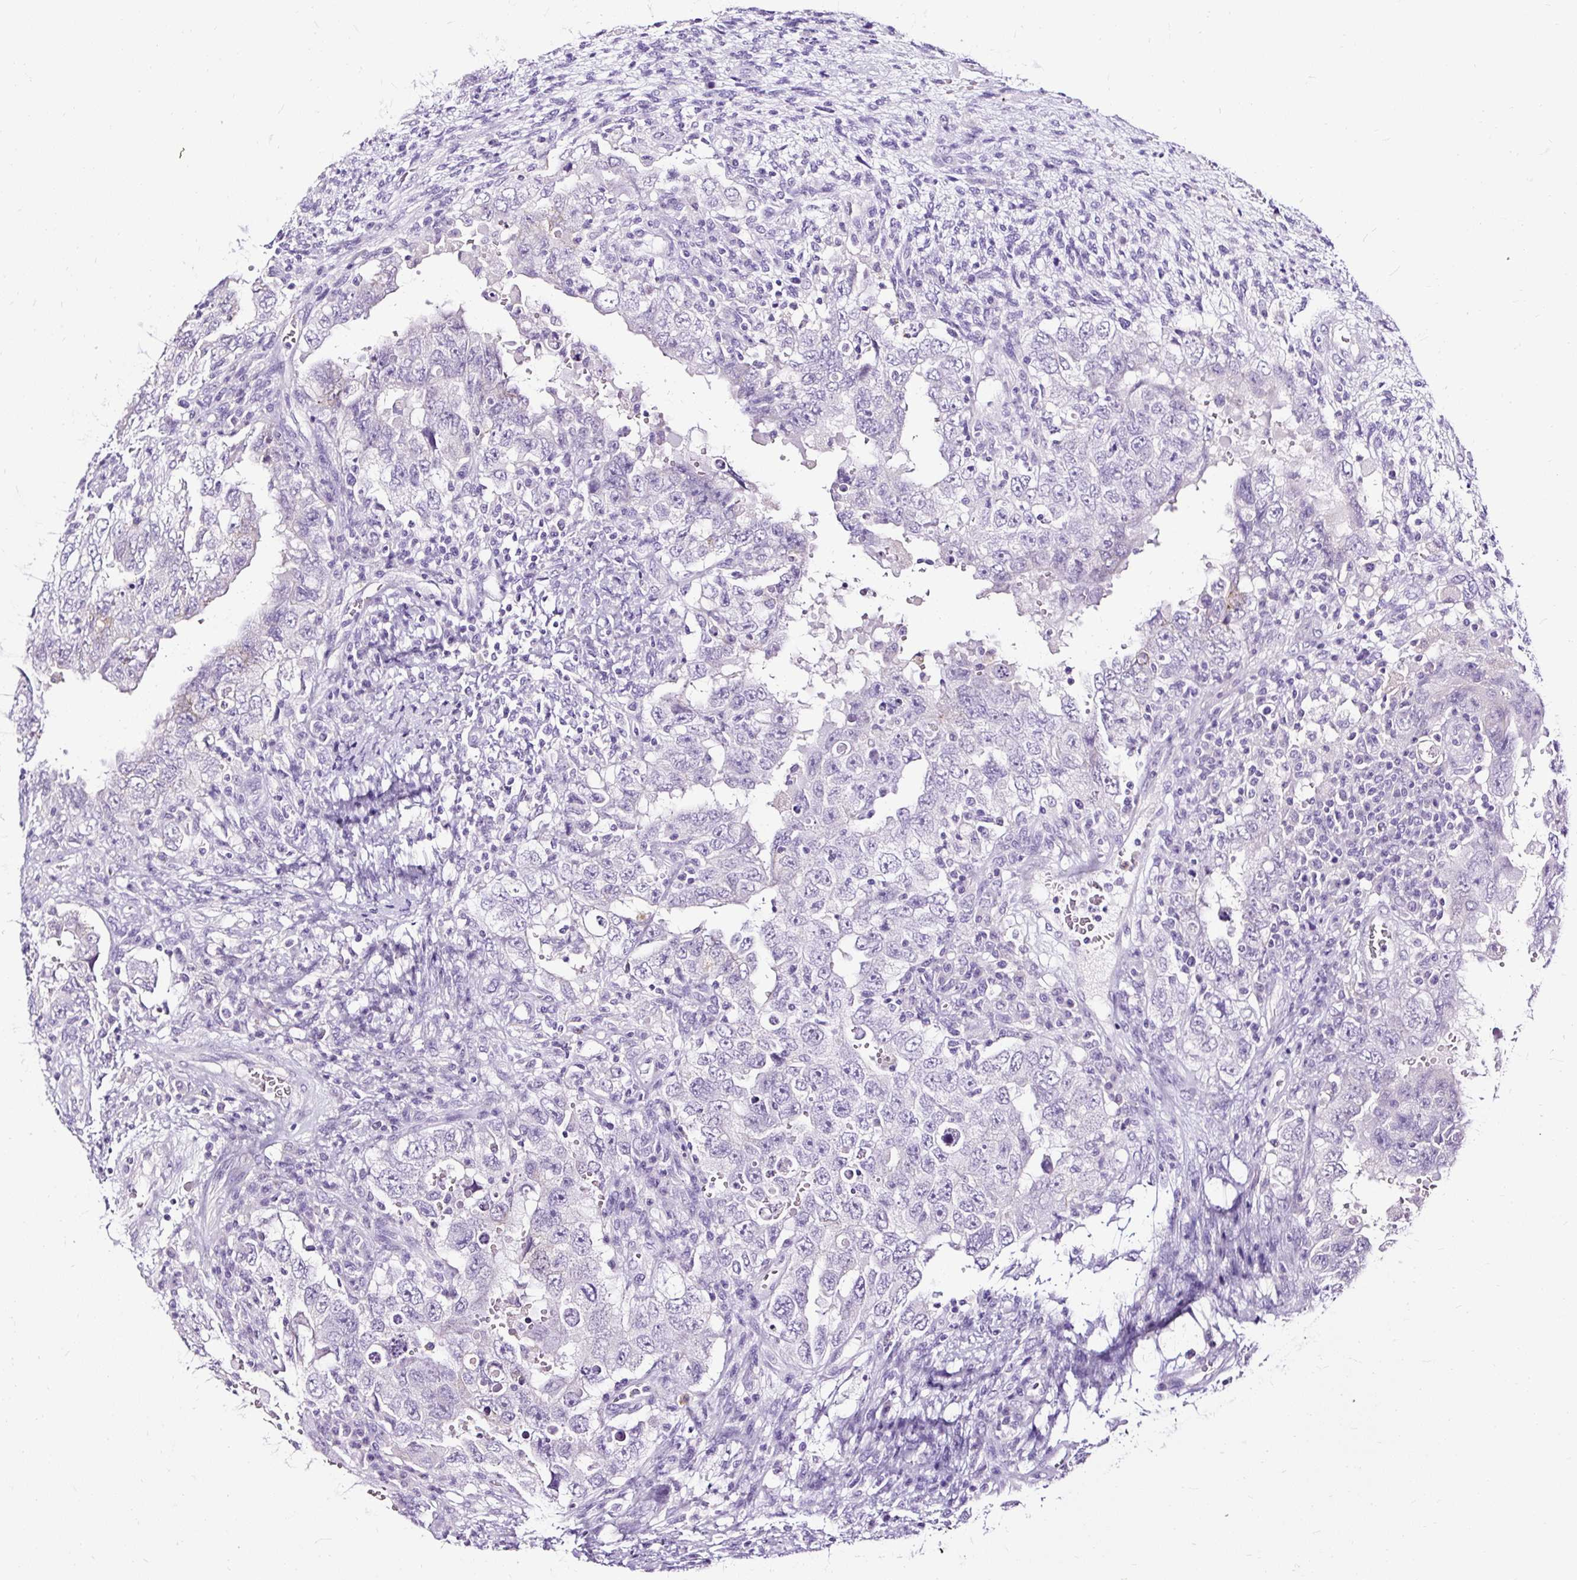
{"staining": {"intensity": "negative", "quantity": "none", "location": "none"}, "tissue": "testis cancer", "cell_type": "Tumor cells", "image_type": "cancer", "snomed": [{"axis": "morphology", "description": "Carcinoma, Embryonal, NOS"}, {"axis": "topography", "description": "Testis"}], "caption": "High power microscopy histopathology image of an IHC histopathology image of testis cancer, revealing no significant staining in tumor cells.", "gene": "SLC7A8", "patient": {"sex": "male", "age": 26}}